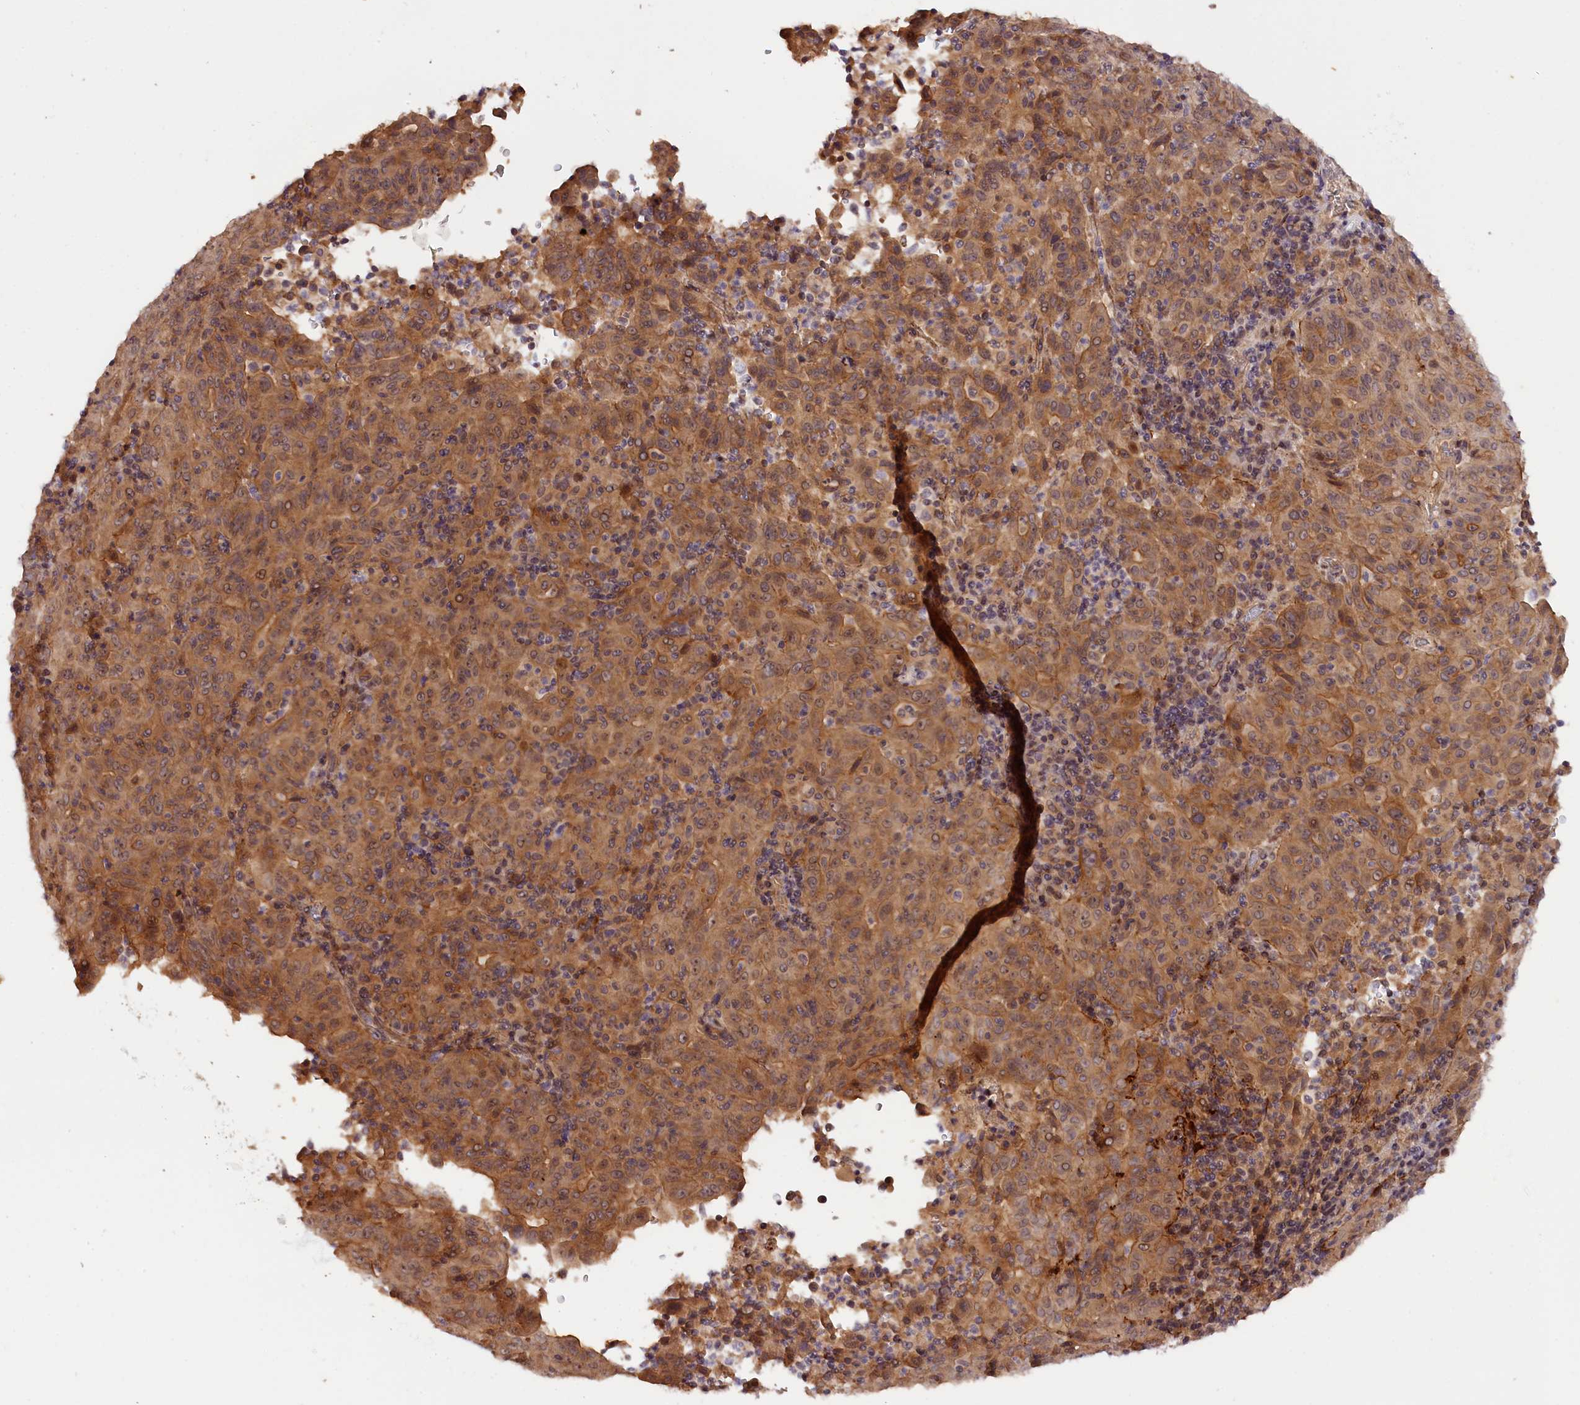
{"staining": {"intensity": "moderate", "quantity": ">75%", "location": "cytoplasmic/membranous"}, "tissue": "pancreatic cancer", "cell_type": "Tumor cells", "image_type": "cancer", "snomed": [{"axis": "morphology", "description": "Adenocarcinoma, NOS"}, {"axis": "topography", "description": "Pancreas"}], "caption": "Pancreatic cancer tissue reveals moderate cytoplasmic/membranous expression in approximately >75% of tumor cells", "gene": "ZNF480", "patient": {"sex": "male", "age": 63}}